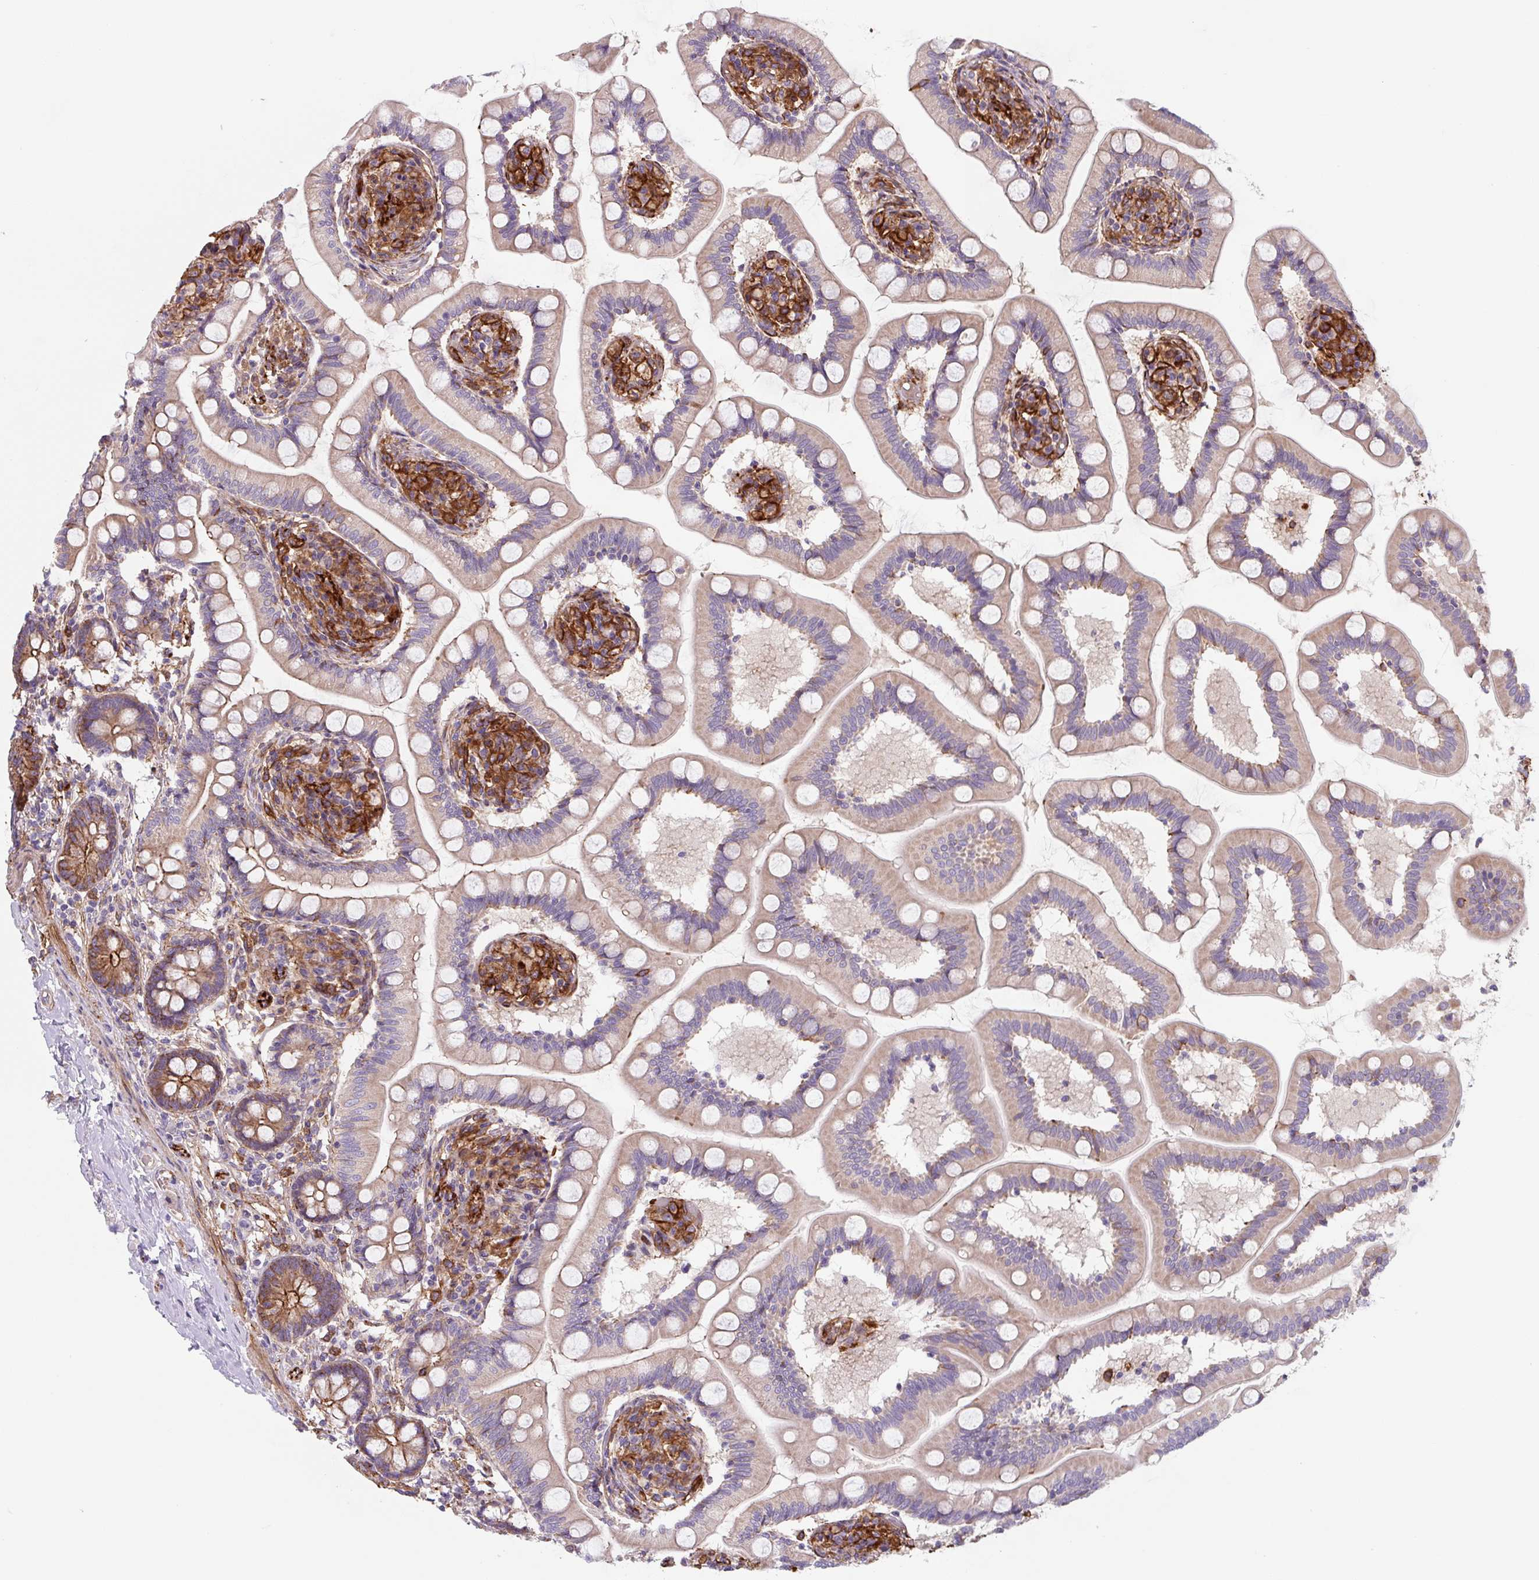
{"staining": {"intensity": "moderate", "quantity": ">75%", "location": "cytoplasmic/membranous"}, "tissue": "small intestine", "cell_type": "Glandular cells", "image_type": "normal", "snomed": [{"axis": "morphology", "description": "Normal tissue, NOS"}, {"axis": "topography", "description": "Small intestine"}], "caption": "Benign small intestine shows moderate cytoplasmic/membranous staining in approximately >75% of glandular cells, visualized by immunohistochemistry. The staining was performed using DAB (3,3'-diaminobenzidine) to visualize the protein expression in brown, while the nuclei were stained in blue with hematoxylin (Magnification: 20x).", "gene": "DHFR2", "patient": {"sex": "female", "age": 64}}